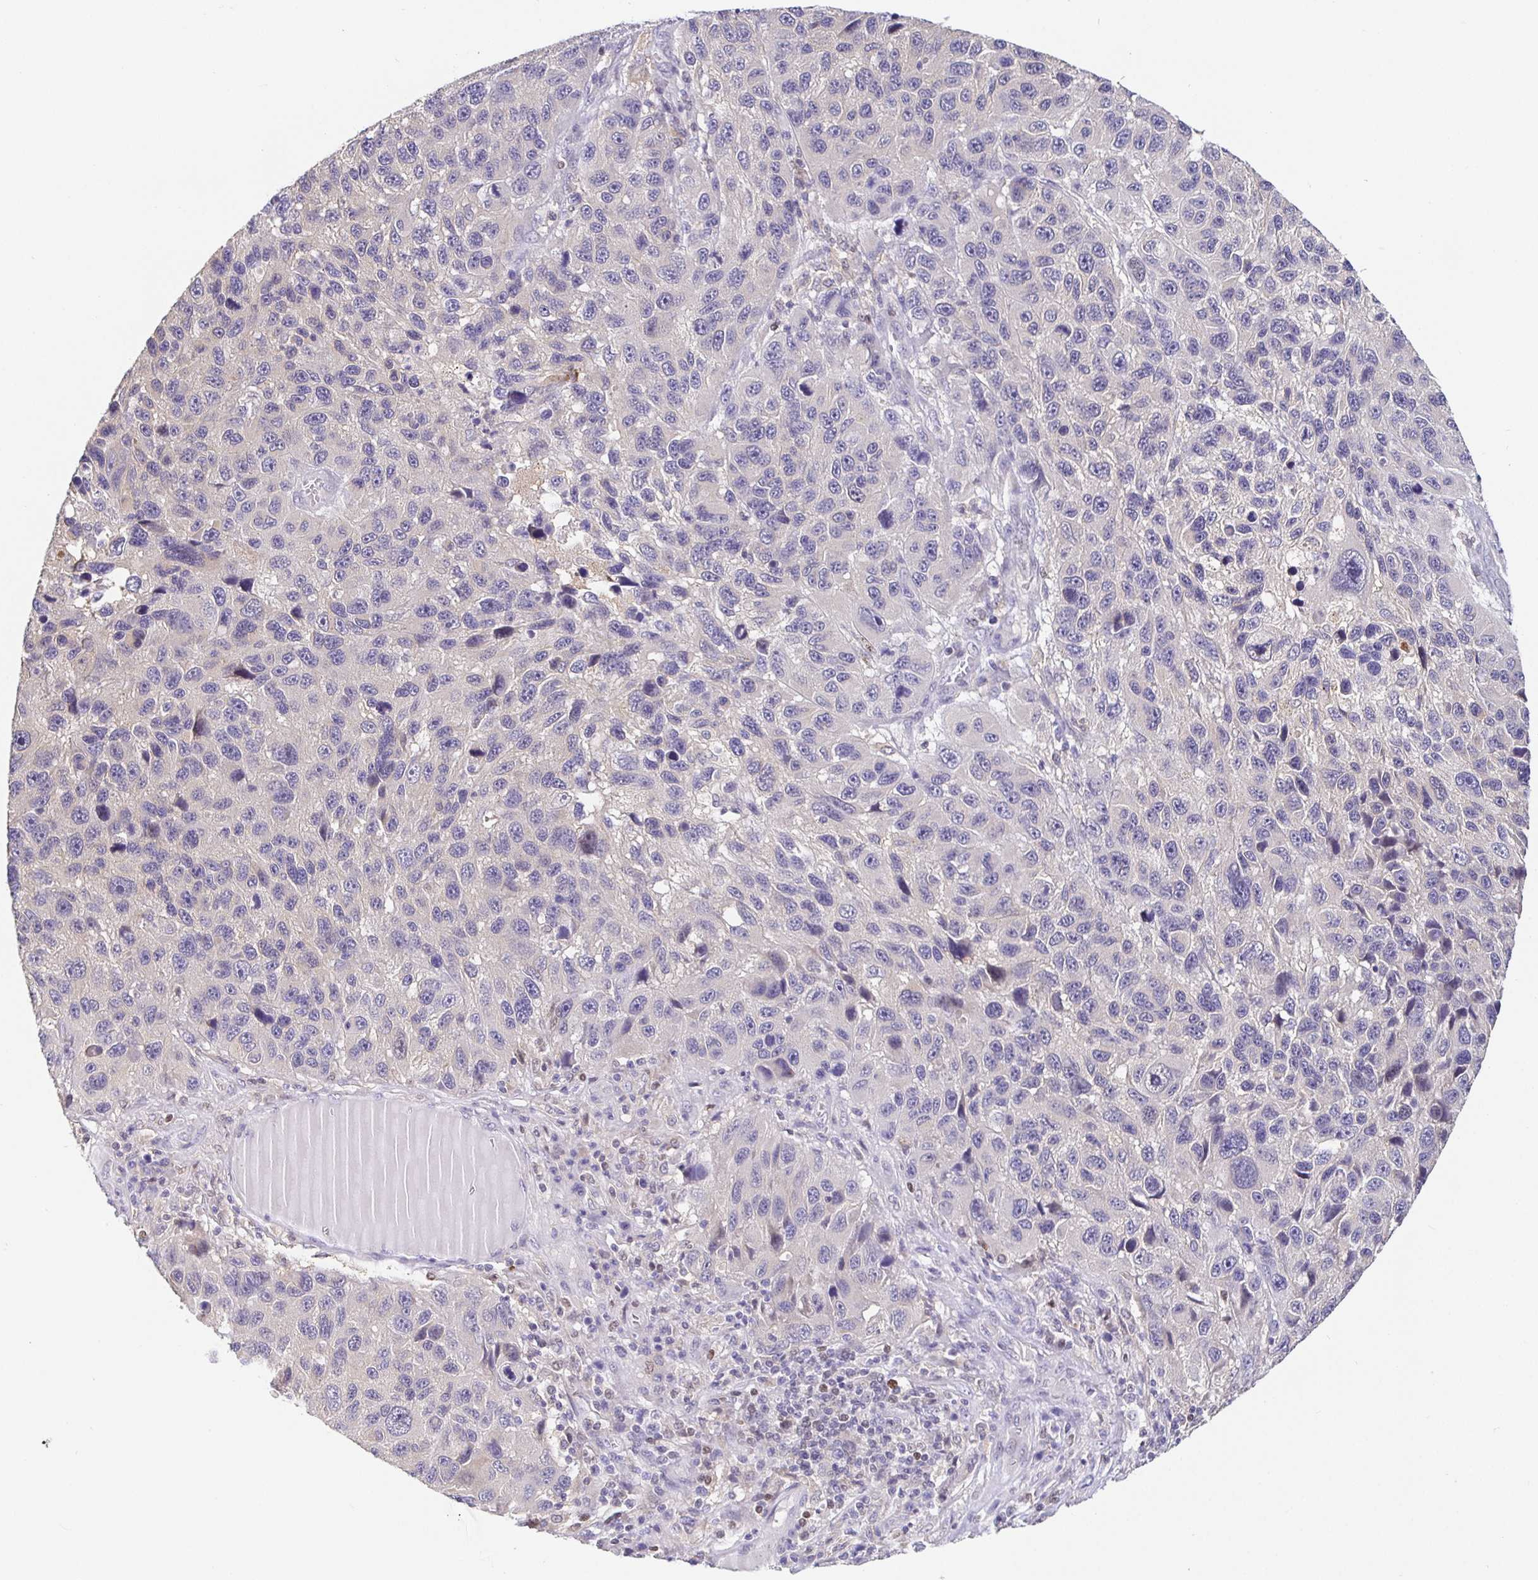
{"staining": {"intensity": "negative", "quantity": "none", "location": "none"}, "tissue": "melanoma", "cell_type": "Tumor cells", "image_type": "cancer", "snomed": [{"axis": "morphology", "description": "Malignant melanoma, NOS"}, {"axis": "topography", "description": "Skin"}], "caption": "An immunohistochemistry (IHC) micrograph of malignant melanoma is shown. There is no staining in tumor cells of malignant melanoma. (DAB IHC, high magnification).", "gene": "SATB1", "patient": {"sex": "male", "age": 53}}